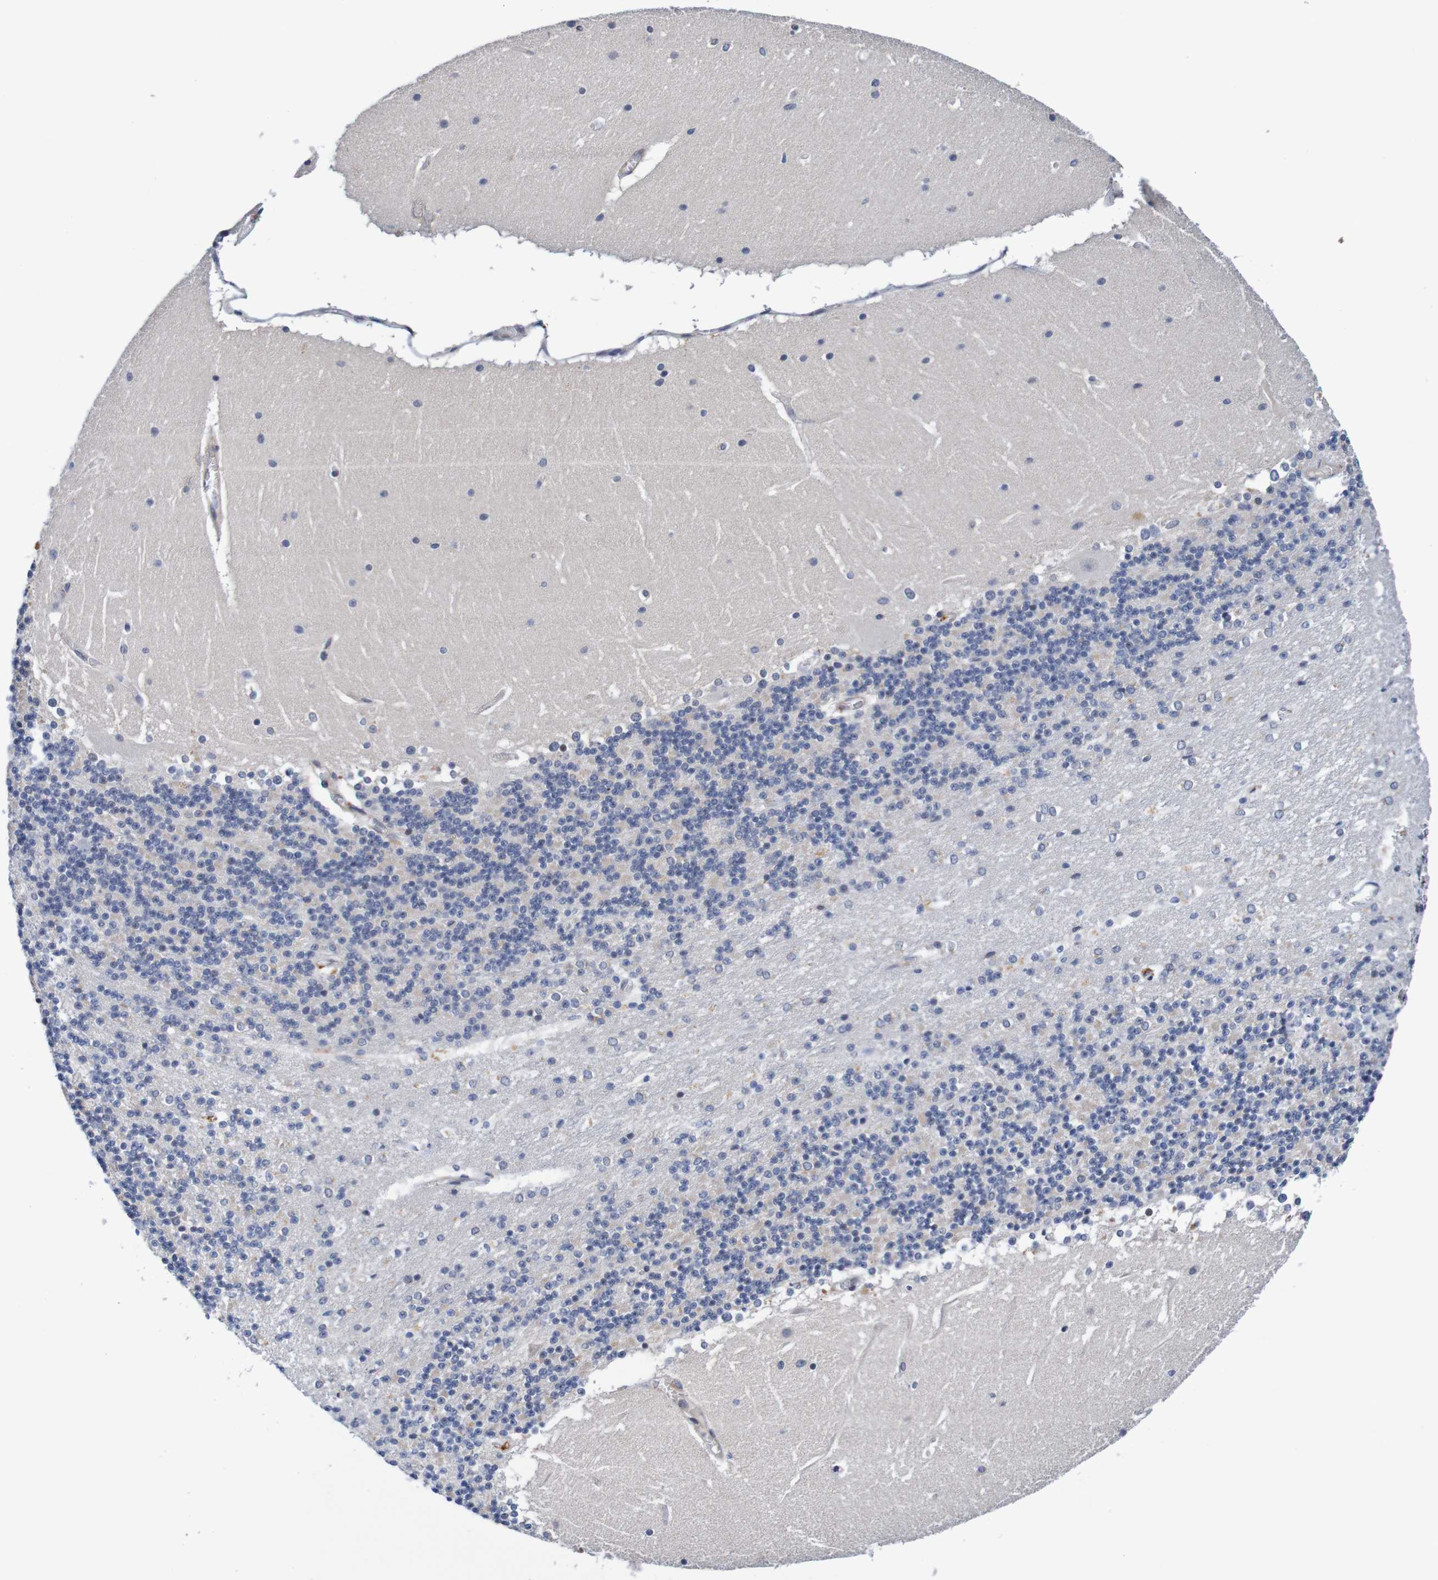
{"staining": {"intensity": "negative", "quantity": "none", "location": "none"}, "tissue": "cerebellum", "cell_type": "Cells in granular layer", "image_type": "normal", "snomed": [{"axis": "morphology", "description": "Normal tissue, NOS"}, {"axis": "topography", "description": "Cerebellum"}], "caption": "Human cerebellum stained for a protein using immunohistochemistry exhibits no positivity in cells in granular layer.", "gene": "CPED1", "patient": {"sex": "female", "age": 19}}